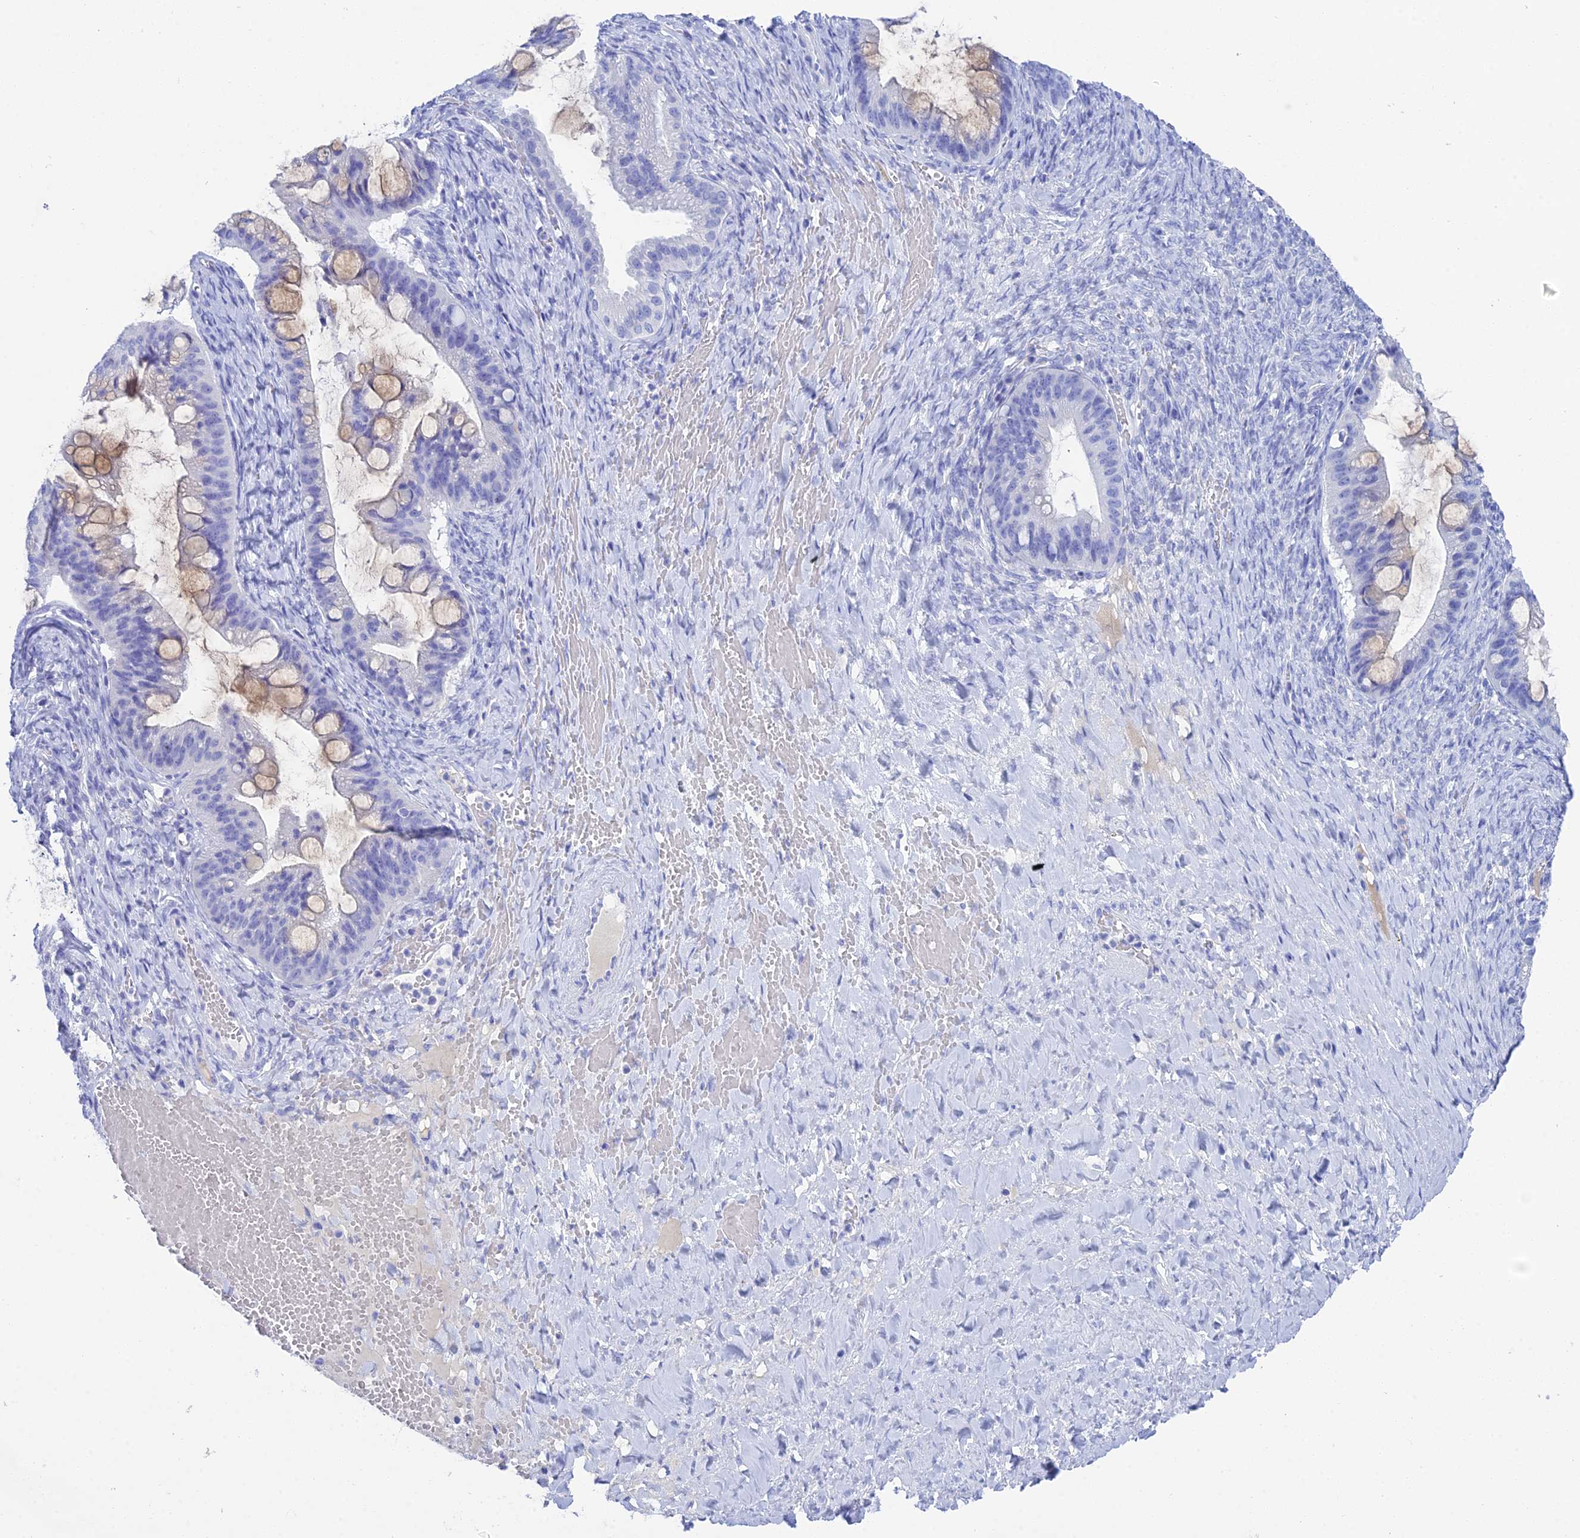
{"staining": {"intensity": "weak", "quantity": "25%-75%", "location": "cytoplasmic/membranous"}, "tissue": "ovarian cancer", "cell_type": "Tumor cells", "image_type": "cancer", "snomed": [{"axis": "morphology", "description": "Cystadenocarcinoma, mucinous, NOS"}, {"axis": "topography", "description": "Ovary"}], "caption": "The histopathology image shows a brown stain indicating the presence of a protein in the cytoplasmic/membranous of tumor cells in mucinous cystadenocarcinoma (ovarian). (Brightfield microscopy of DAB IHC at high magnification).", "gene": "REG1A", "patient": {"sex": "female", "age": 73}}